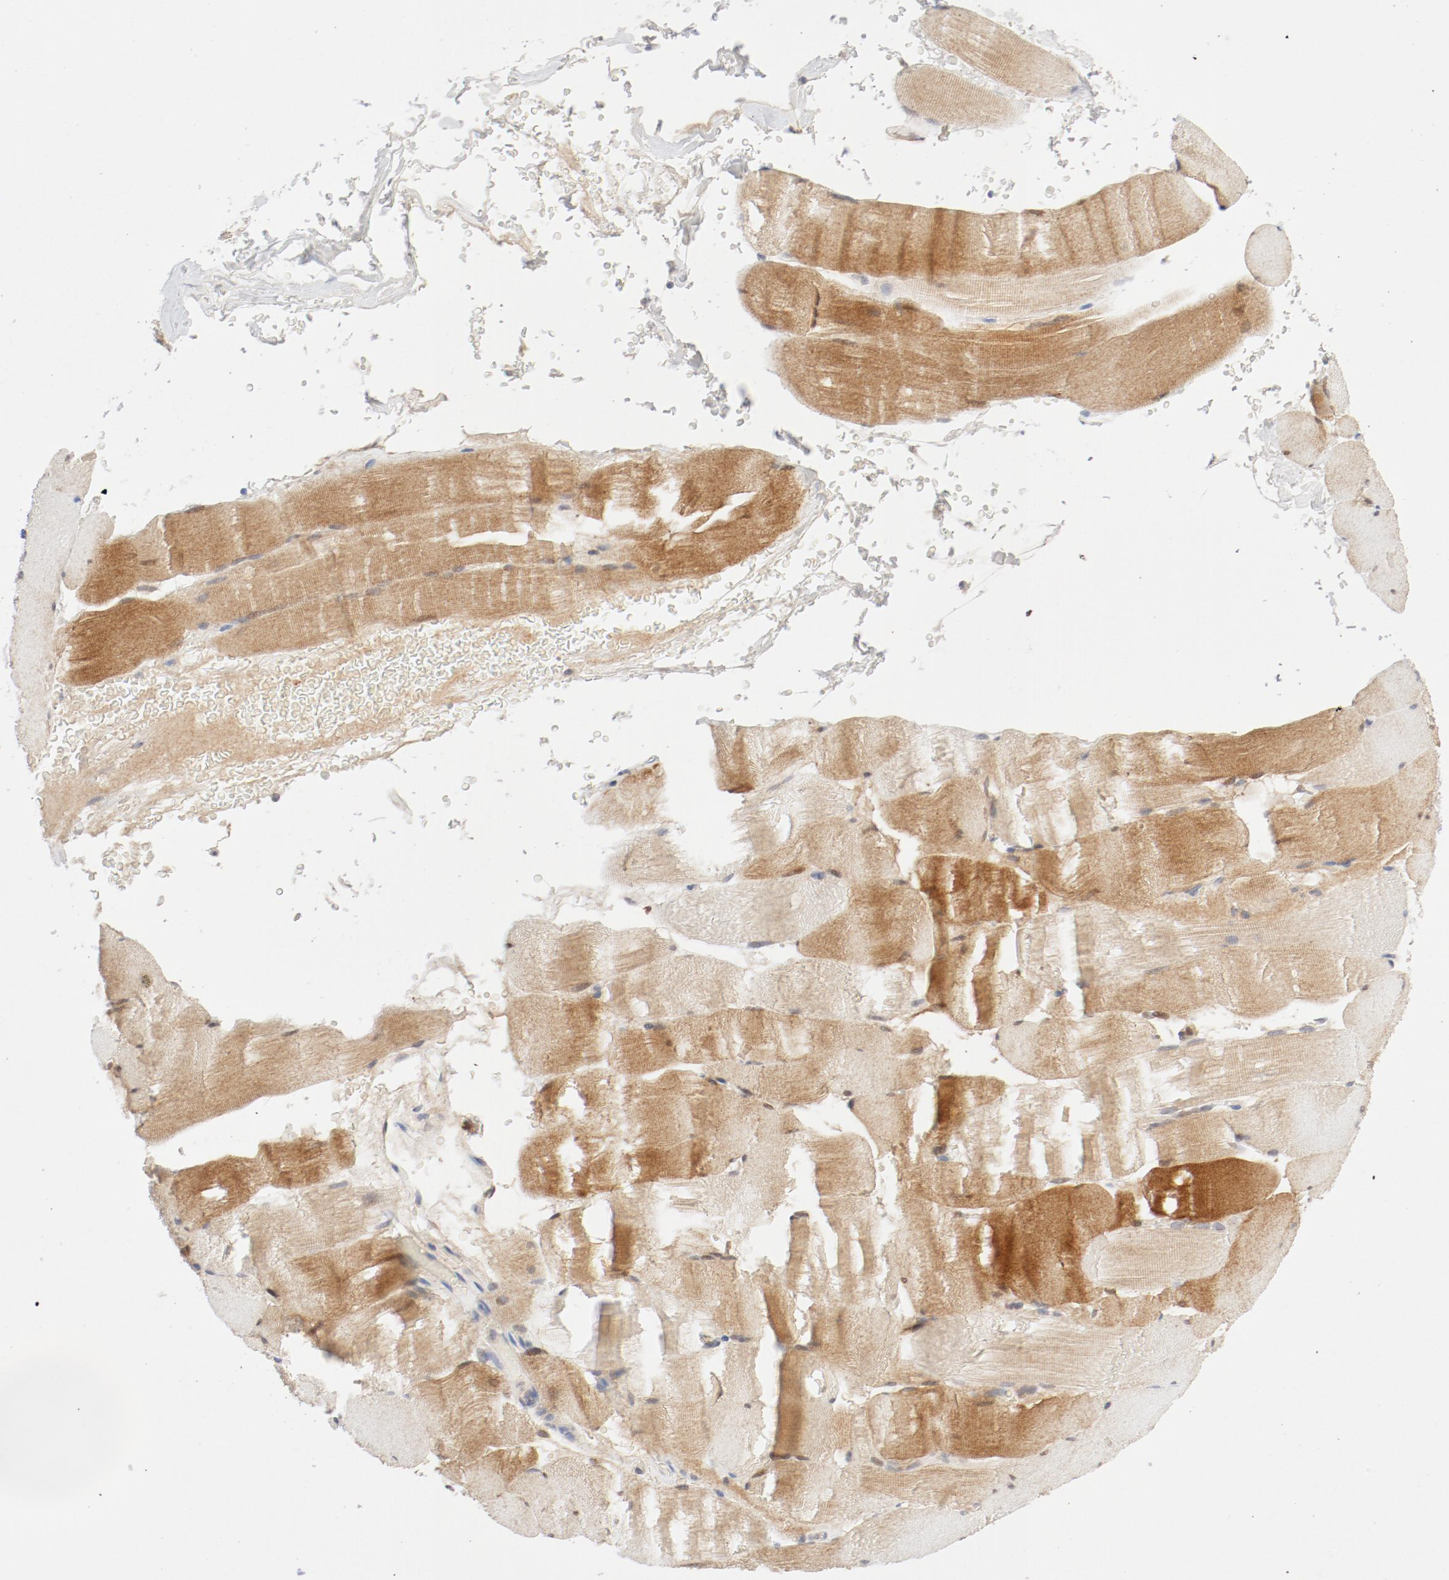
{"staining": {"intensity": "moderate", "quantity": "25%-75%", "location": "cytoplasmic/membranous"}, "tissue": "skeletal muscle", "cell_type": "Myocytes", "image_type": "normal", "snomed": [{"axis": "morphology", "description": "Normal tissue, NOS"}, {"axis": "topography", "description": "Skeletal muscle"}], "caption": "A micrograph showing moderate cytoplasmic/membranous positivity in about 25%-75% of myocytes in normal skeletal muscle, as visualized by brown immunohistochemical staining.", "gene": "PGM1", "patient": {"sex": "male", "age": 62}}